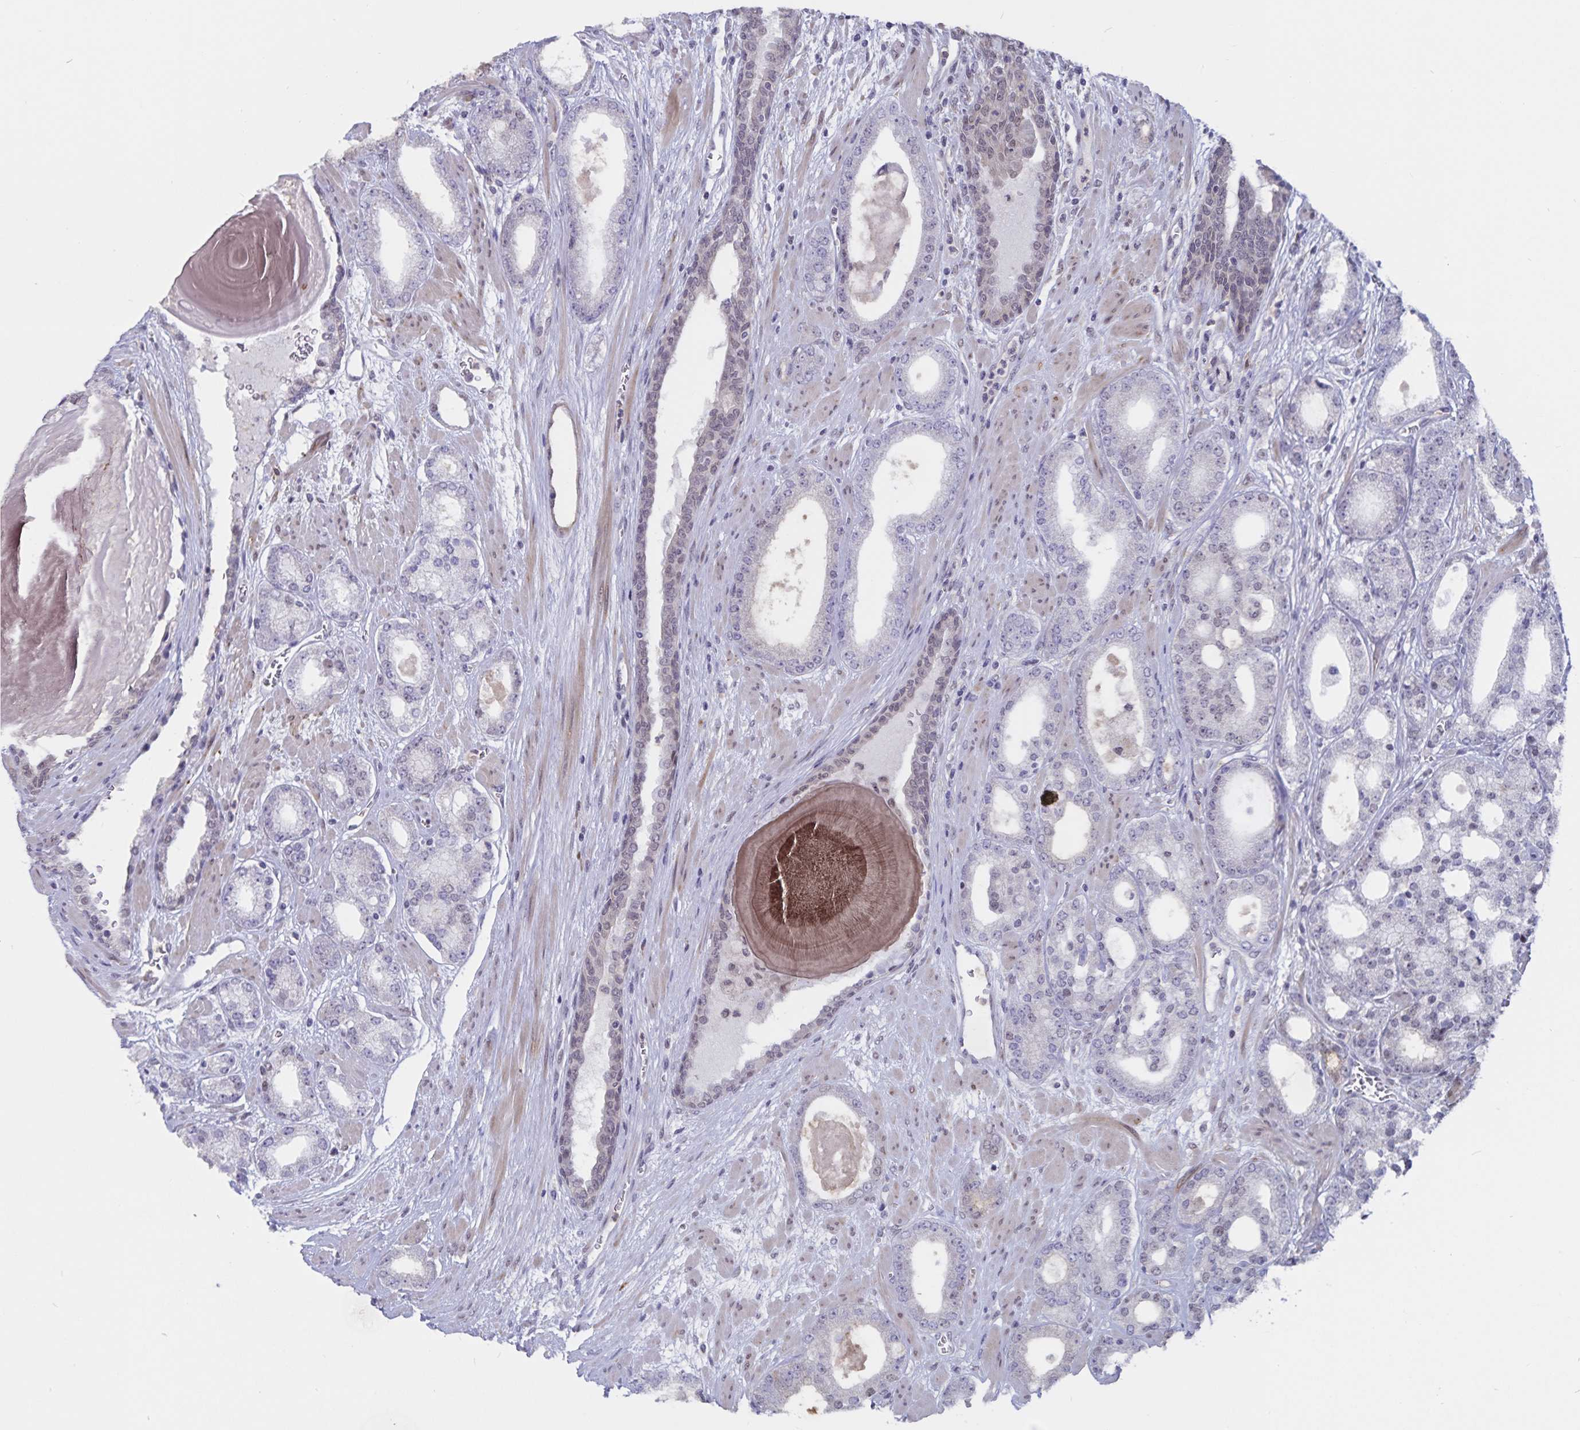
{"staining": {"intensity": "negative", "quantity": "none", "location": "none"}, "tissue": "prostate cancer", "cell_type": "Tumor cells", "image_type": "cancer", "snomed": [{"axis": "morphology", "description": "Adenocarcinoma, High grade"}, {"axis": "topography", "description": "Prostate"}], "caption": "This photomicrograph is of prostate high-grade adenocarcinoma stained with IHC to label a protein in brown with the nuclei are counter-stained blue. There is no positivity in tumor cells.", "gene": "ATP2A2", "patient": {"sex": "male", "age": 64}}